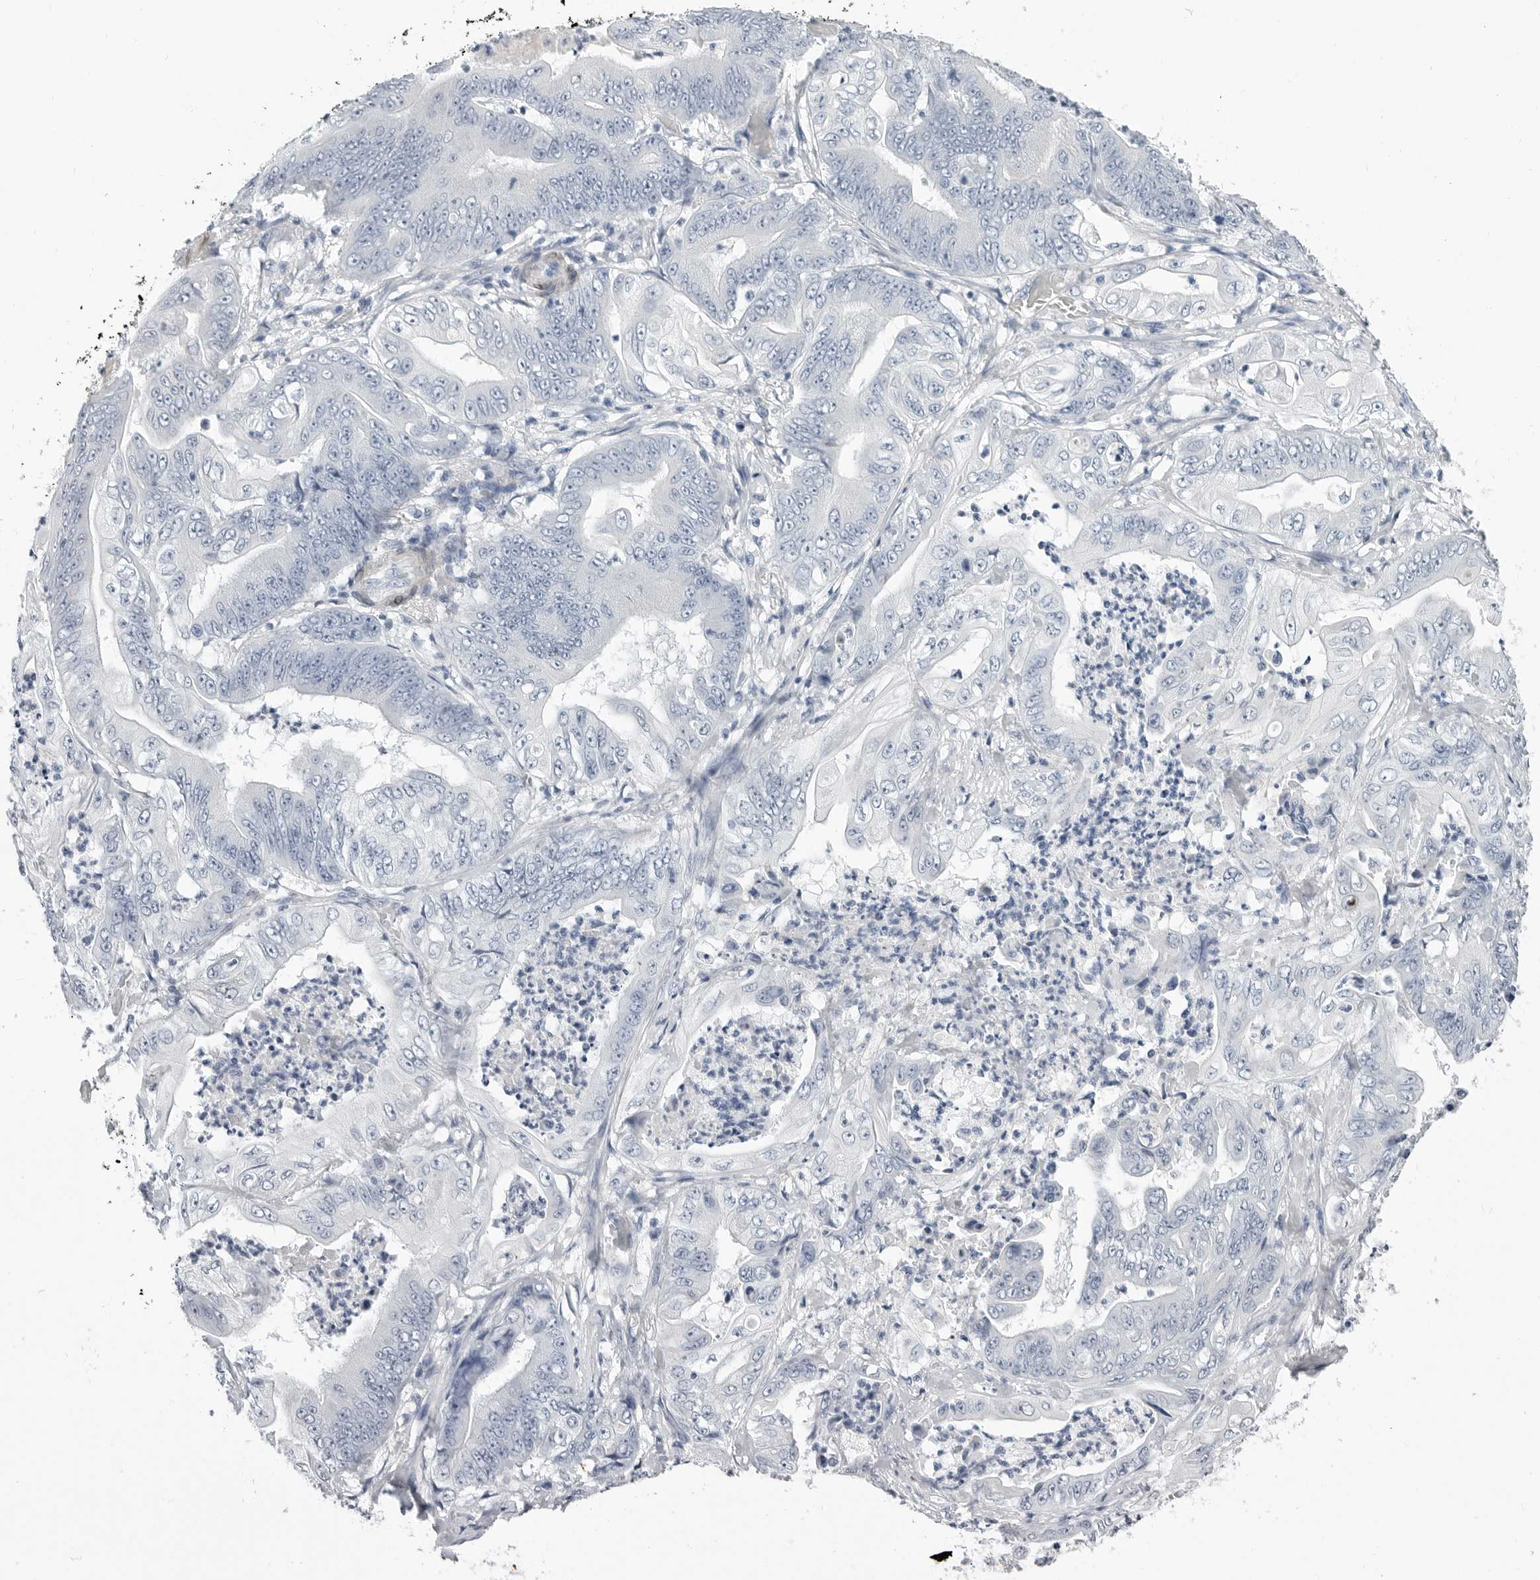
{"staining": {"intensity": "negative", "quantity": "none", "location": "none"}, "tissue": "stomach cancer", "cell_type": "Tumor cells", "image_type": "cancer", "snomed": [{"axis": "morphology", "description": "Adenocarcinoma, NOS"}, {"axis": "topography", "description": "Stomach"}], "caption": "Protein analysis of stomach adenocarcinoma exhibits no significant positivity in tumor cells.", "gene": "PLN", "patient": {"sex": "female", "age": 73}}